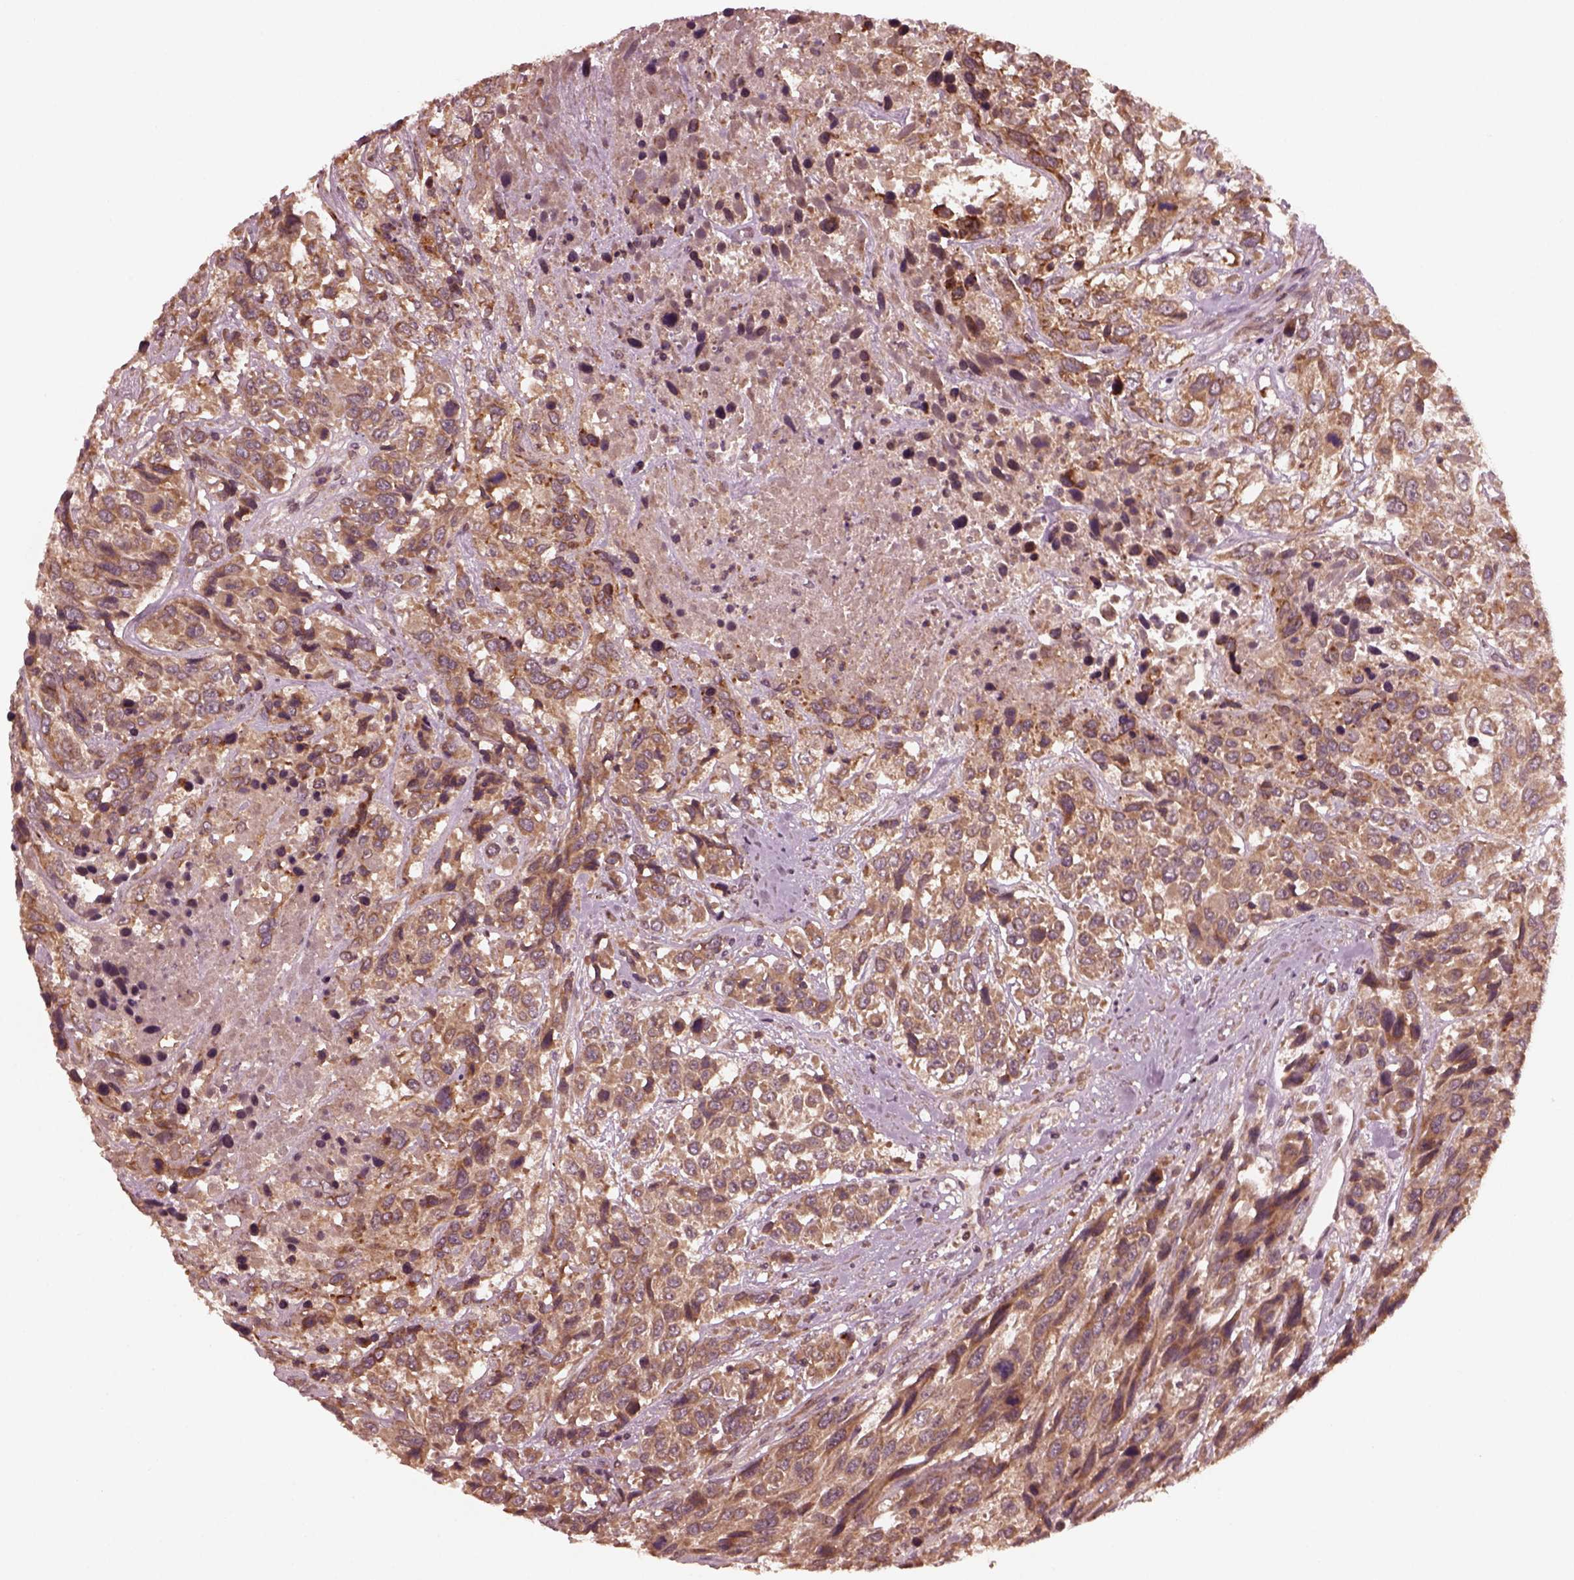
{"staining": {"intensity": "moderate", "quantity": ">75%", "location": "cytoplasmic/membranous"}, "tissue": "urothelial cancer", "cell_type": "Tumor cells", "image_type": "cancer", "snomed": [{"axis": "morphology", "description": "Urothelial carcinoma, High grade"}, {"axis": "topography", "description": "Urinary bladder"}], "caption": "Protein analysis of urothelial cancer tissue reveals moderate cytoplasmic/membranous staining in about >75% of tumor cells.", "gene": "FAF2", "patient": {"sex": "female", "age": 70}}